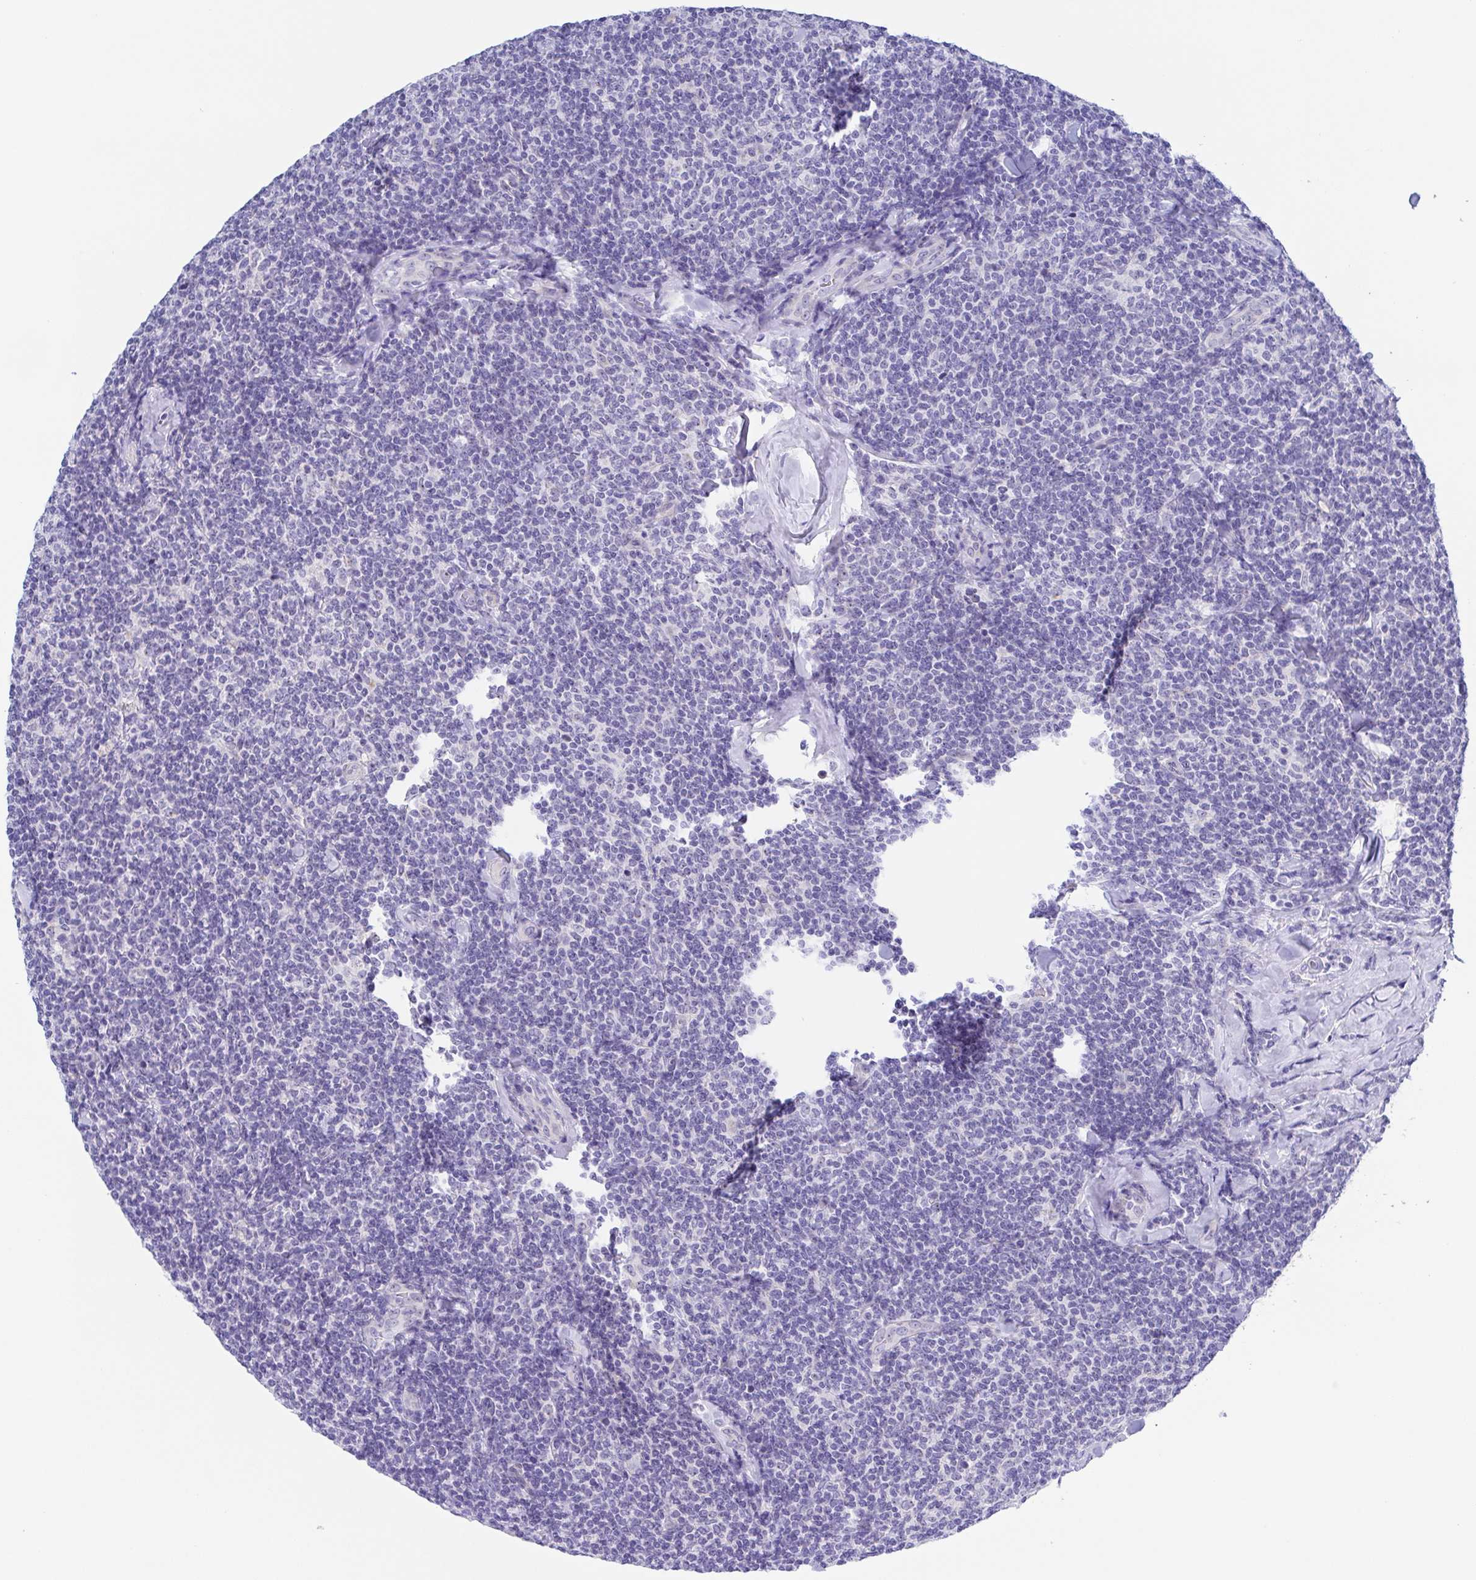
{"staining": {"intensity": "negative", "quantity": "none", "location": "none"}, "tissue": "lymphoma", "cell_type": "Tumor cells", "image_type": "cancer", "snomed": [{"axis": "morphology", "description": "Malignant lymphoma, non-Hodgkin's type, Low grade"}, {"axis": "topography", "description": "Lymph node"}], "caption": "Photomicrograph shows no significant protein staining in tumor cells of low-grade malignant lymphoma, non-Hodgkin's type.", "gene": "MUCL3", "patient": {"sex": "female", "age": 56}}